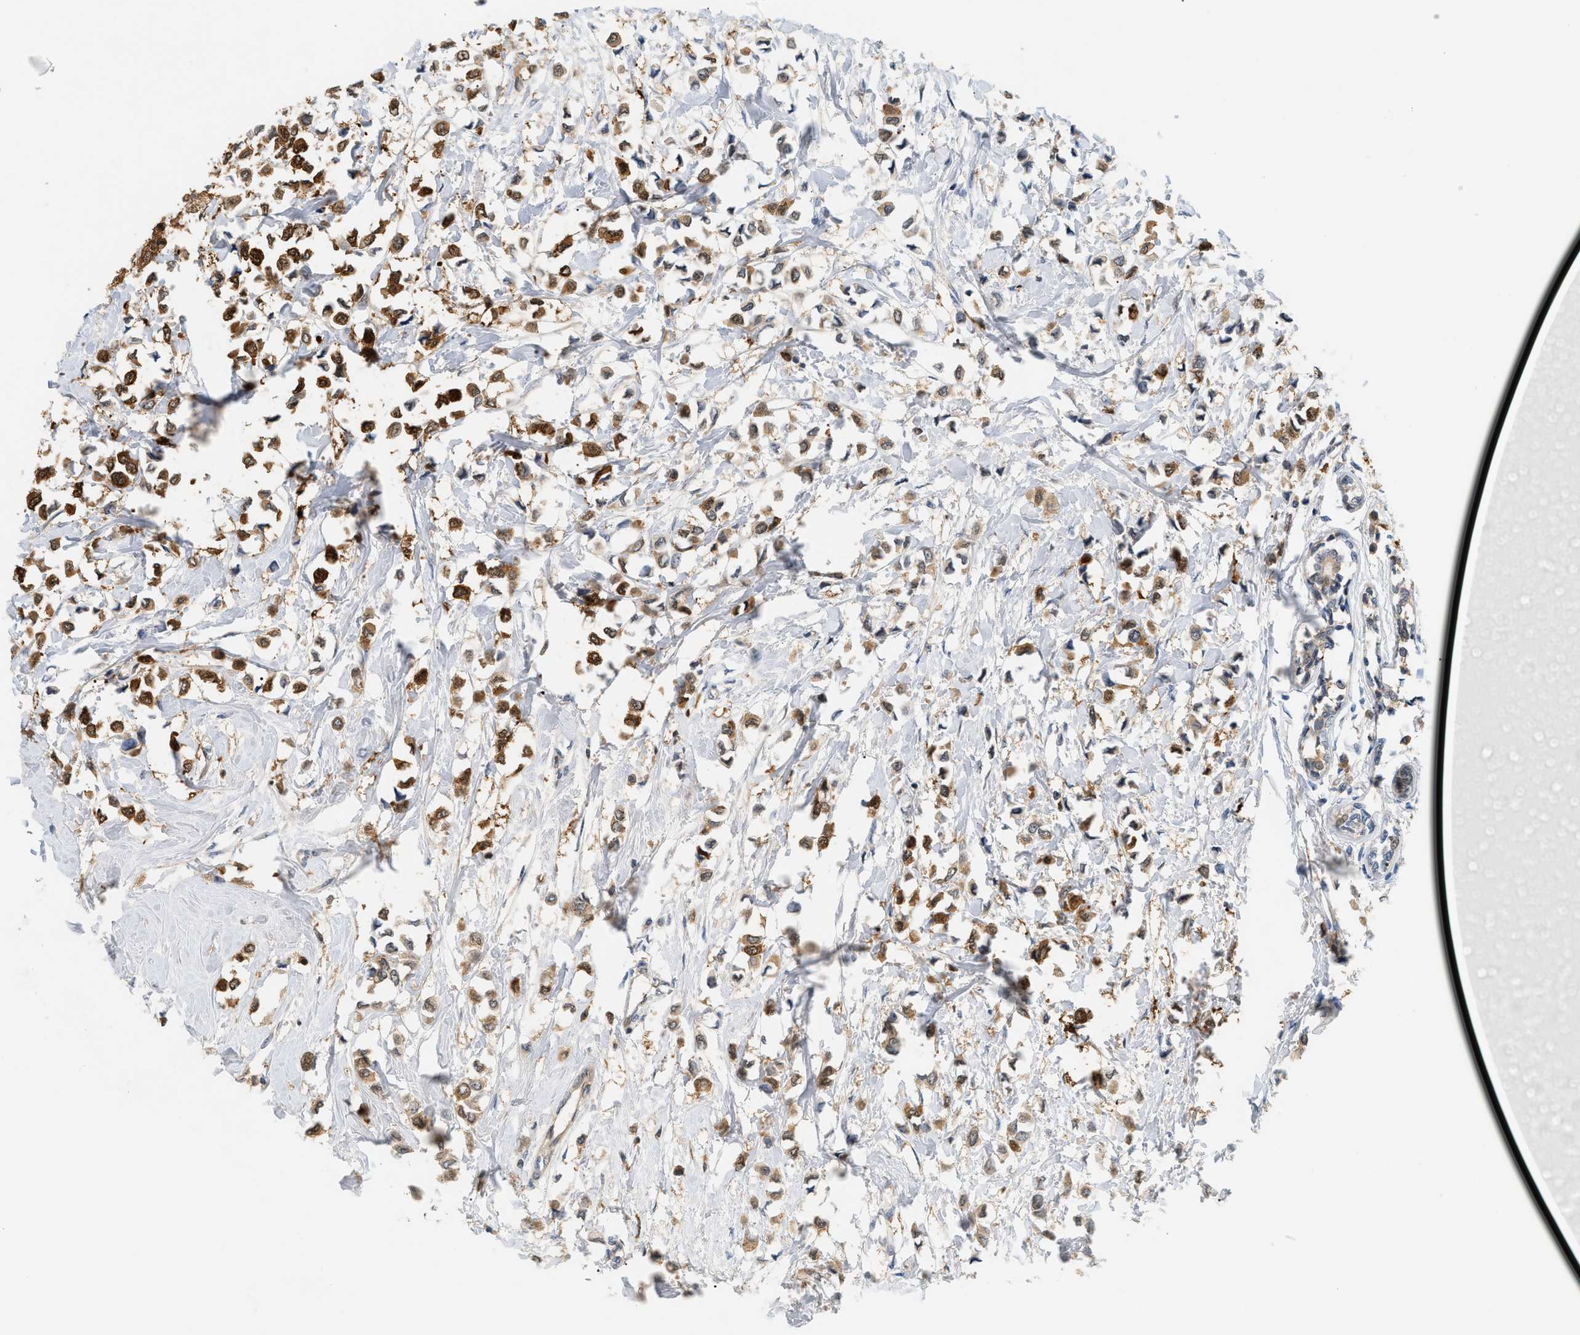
{"staining": {"intensity": "strong", "quantity": ">75%", "location": "cytoplasmic/membranous"}, "tissue": "breast cancer", "cell_type": "Tumor cells", "image_type": "cancer", "snomed": [{"axis": "morphology", "description": "Lobular carcinoma"}, {"axis": "topography", "description": "Breast"}], "caption": "Immunohistochemical staining of human breast cancer (lobular carcinoma) reveals strong cytoplasmic/membranous protein positivity in about >75% of tumor cells.", "gene": "PYCARD", "patient": {"sex": "female", "age": 51}}